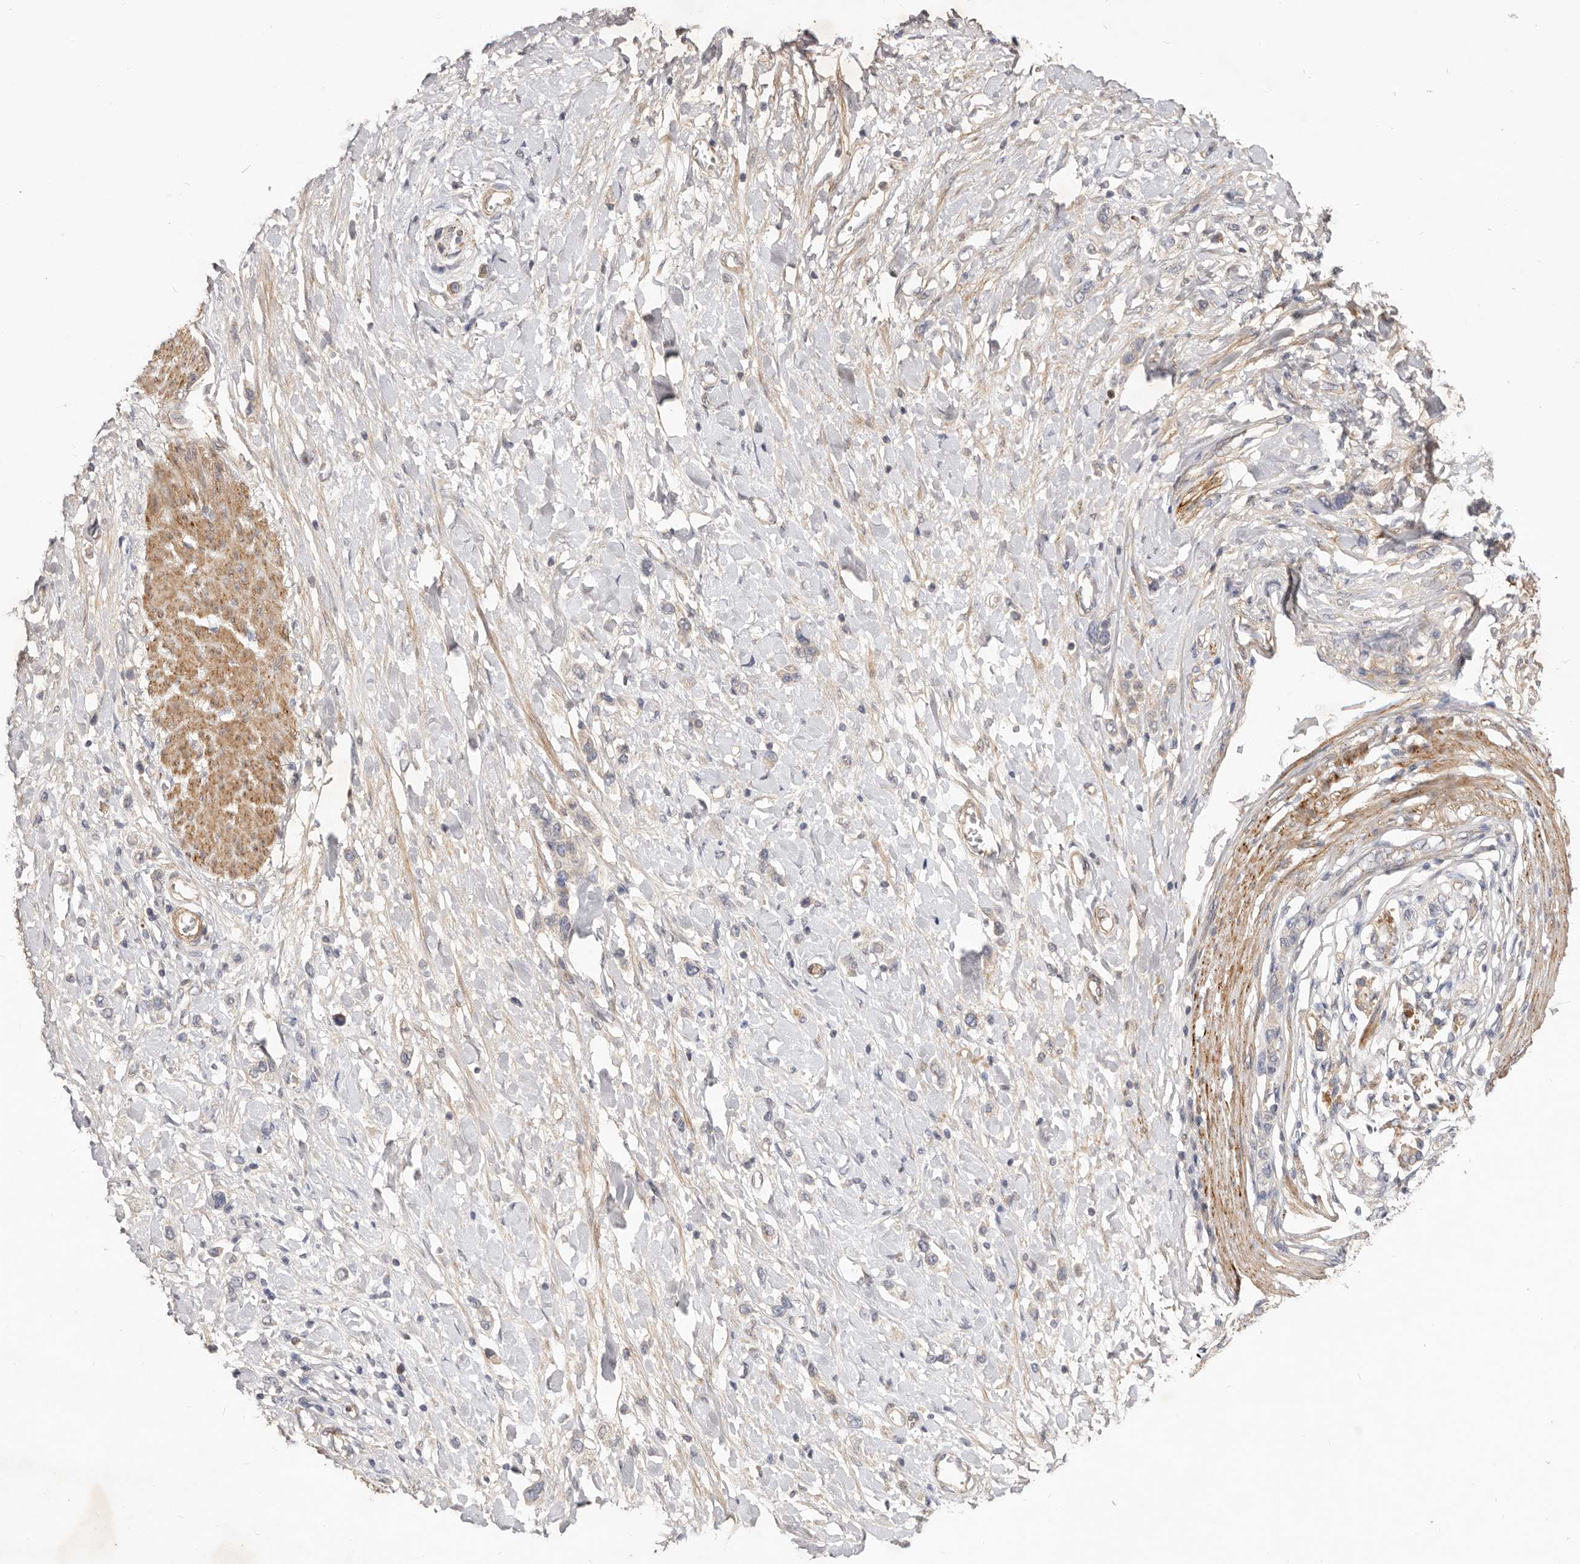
{"staining": {"intensity": "negative", "quantity": "none", "location": "none"}, "tissue": "stomach cancer", "cell_type": "Tumor cells", "image_type": "cancer", "snomed": [{"axis": "morphology", "description": "Adenocarcinoma, NOS"}, {"axis": "topography", "description": "Stomach"}], "caption": "Adenocarcinoma (stomach) stained for a protein using immunohistochemistry shows no positivity tumor cells.", "gene": "ADAMTS9", "patient": {"sex": "female", "age": 65}}